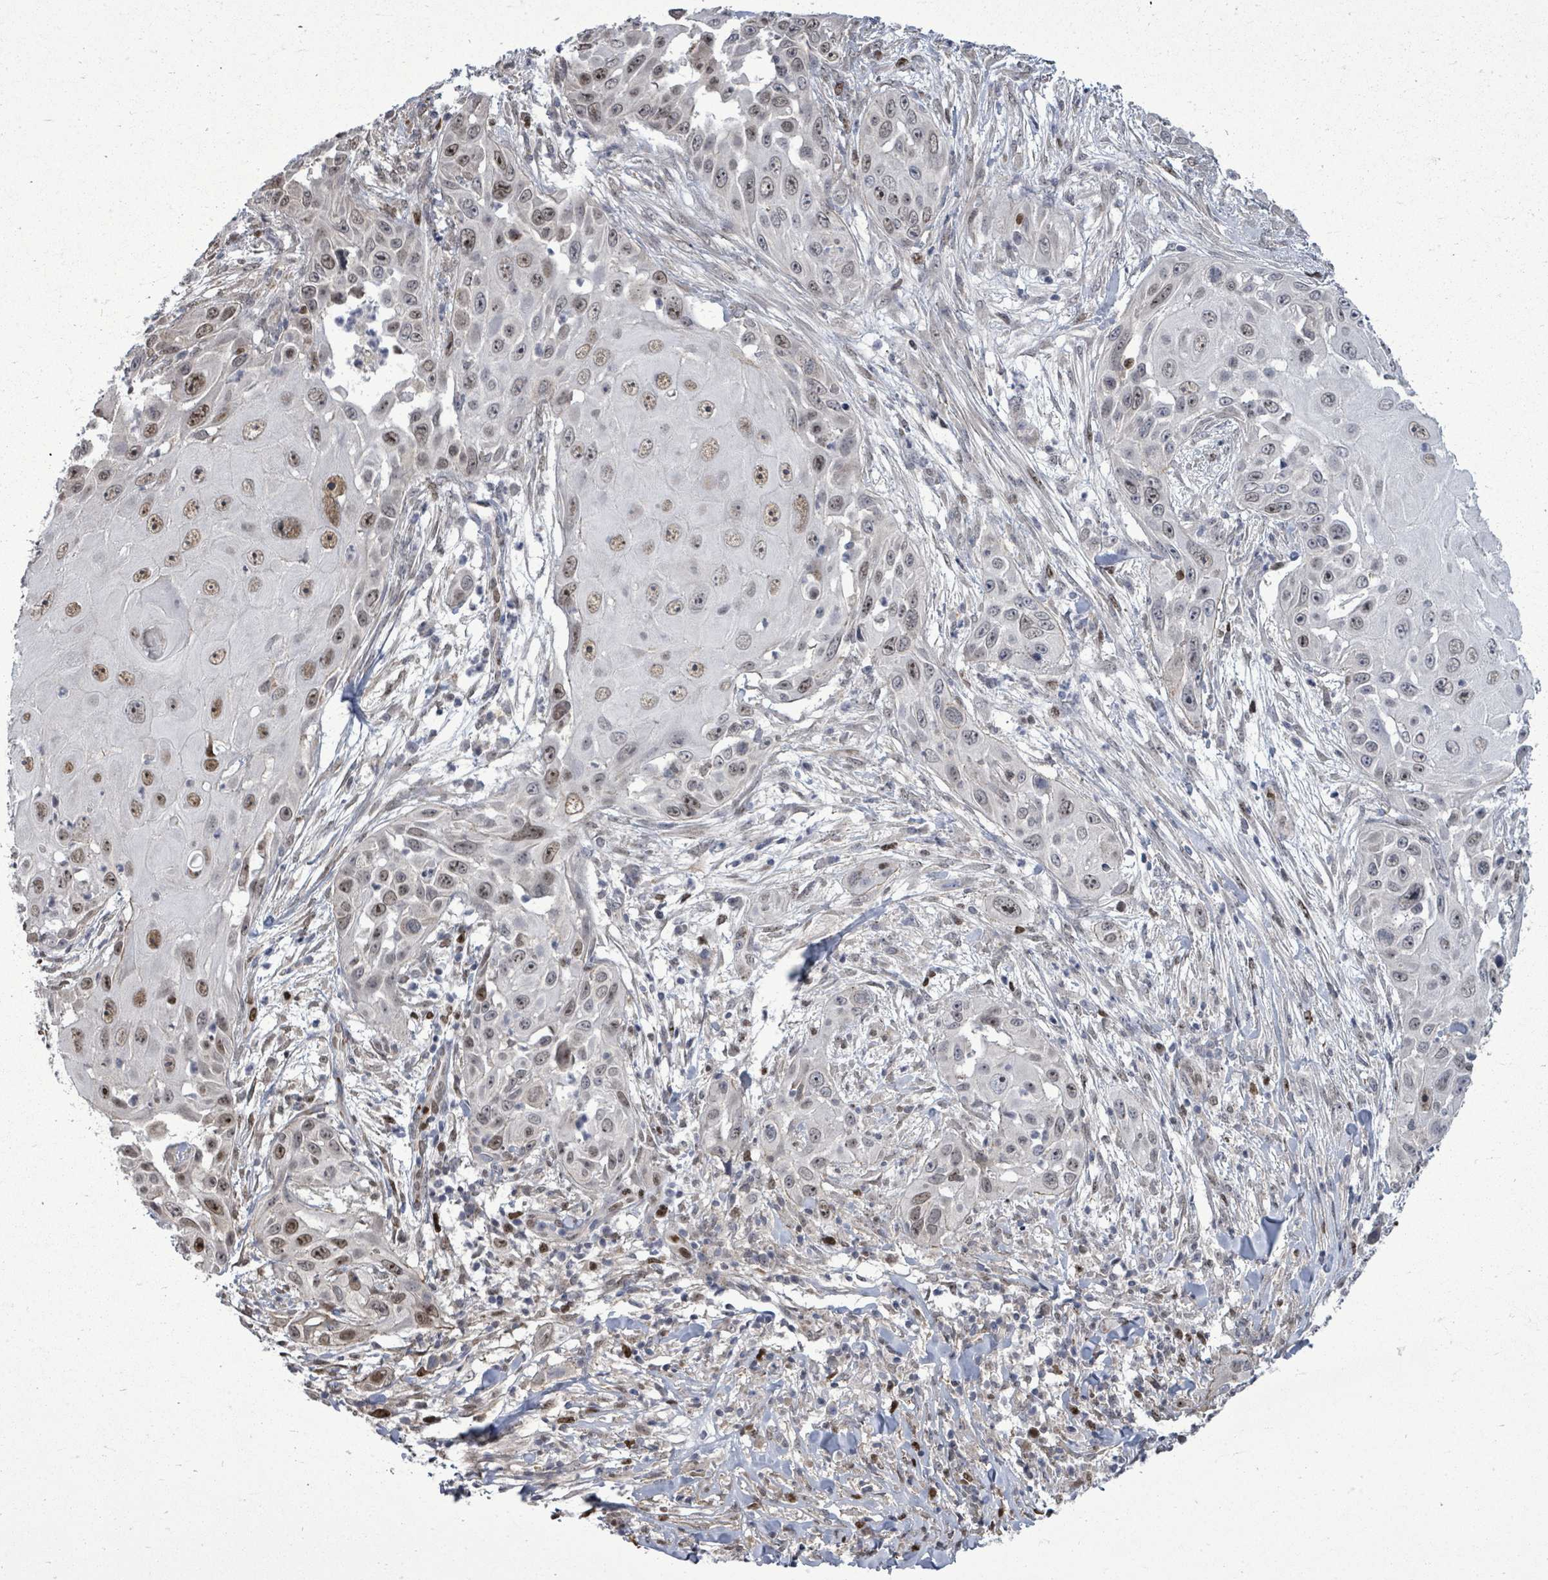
{"staining": {"intensity": "moderate", "quantity": ">75%", "location": "nuclear"}, "tissue": "skin cancer", "cell_type": "Tumor cells", "image_type": "cancer", "snomed": [{"axis": "morphology", "description": "Squamous cell carcinoma, NOS"}, {"axis": "topography", "description": "Skin"}], "caption": "This is a micrograph of immunohistochemistry (IHC) staining of squamous cell carcinoma (skin), which shows moderate expression in the nuclear of tumor cells.", "gene": "PAPSS1", "patient": {"sex": "female", "age": 44}}